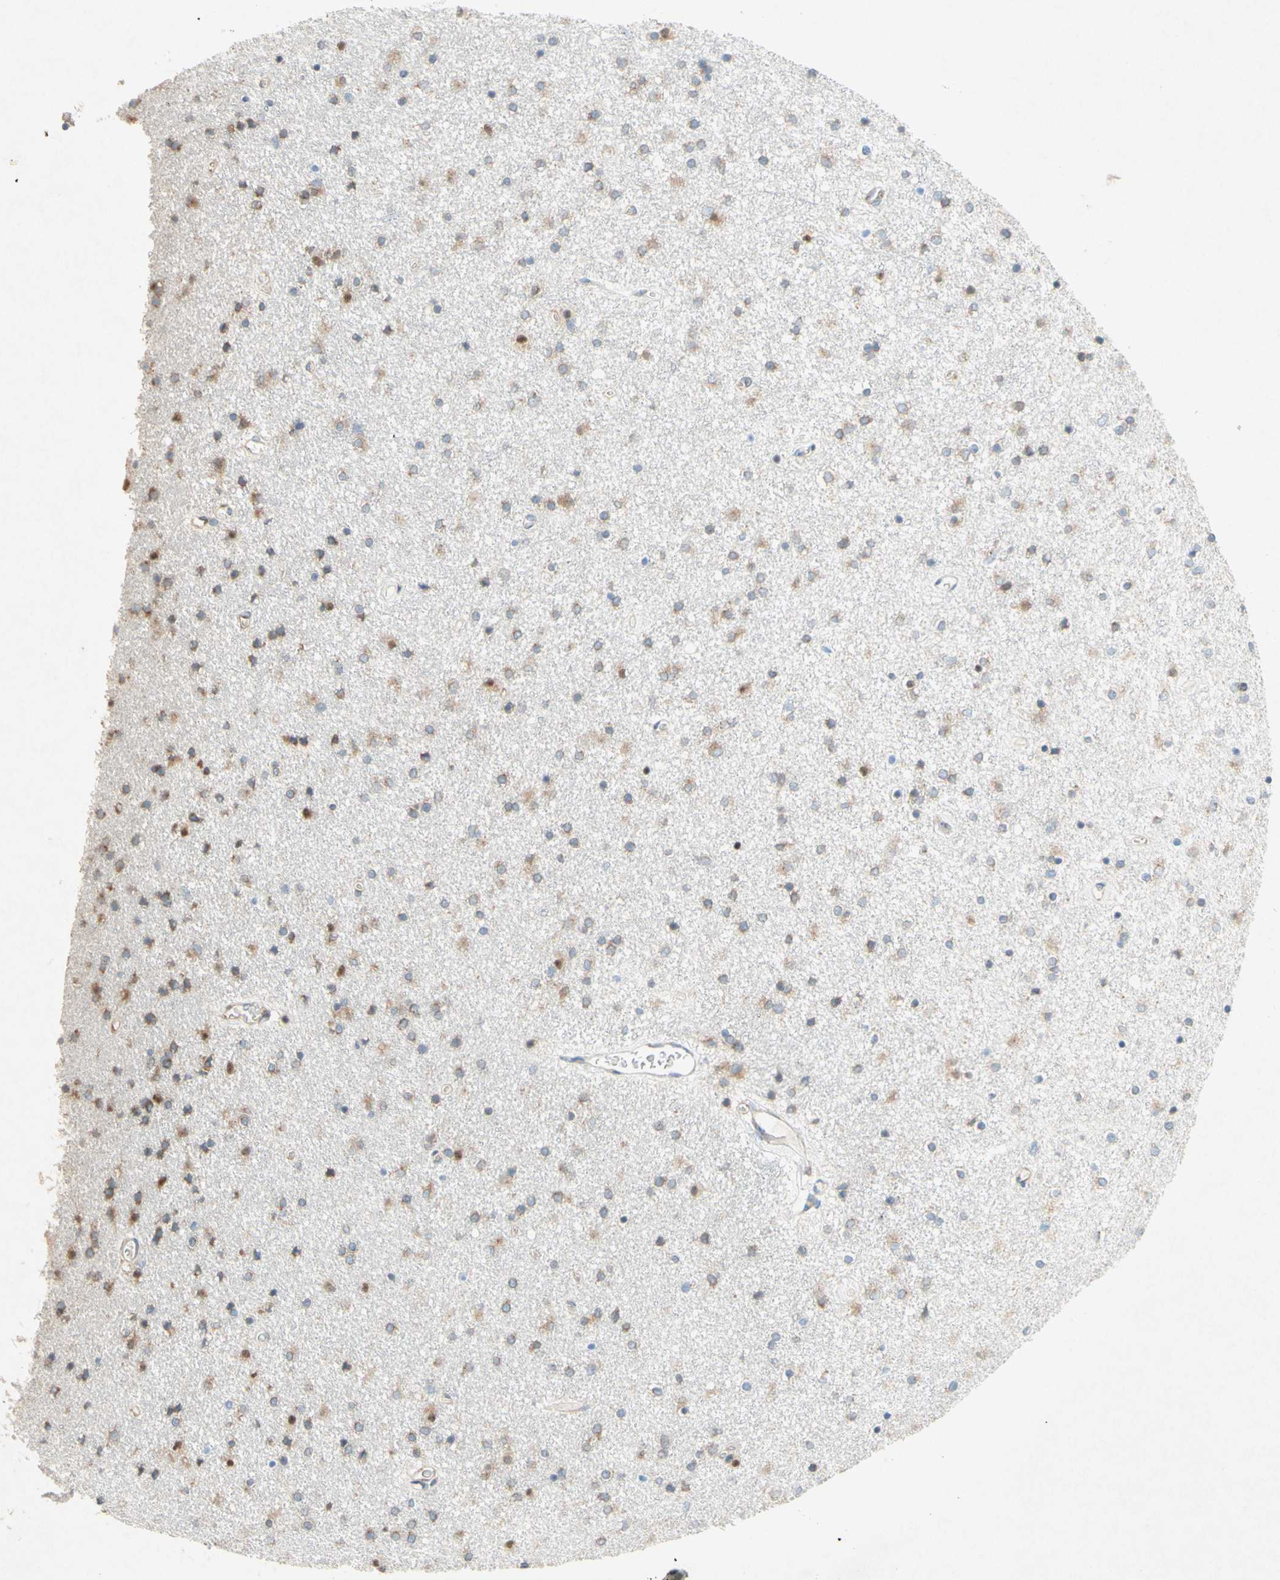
{"staining": {"intensity": "moderate", "quantity": "<25%", "location": "cytoplasmic/membranous"}, "tissue": "caudate", "cell_type": "Glial cells", "image_type": "normal", "snomed": [{"axis": "morphology", "description": "Normal tissue, NOS"}, {"axis": "topography", "description": "Lateral ventricle wall"}], "caption": "Human caudate stained with a brown dye reveals moderate cytoplasmic/membranous positive staining in about <25% of glial cells.", "gene": "PABPC1", "patient": {"sex": "female", "age": 54}}